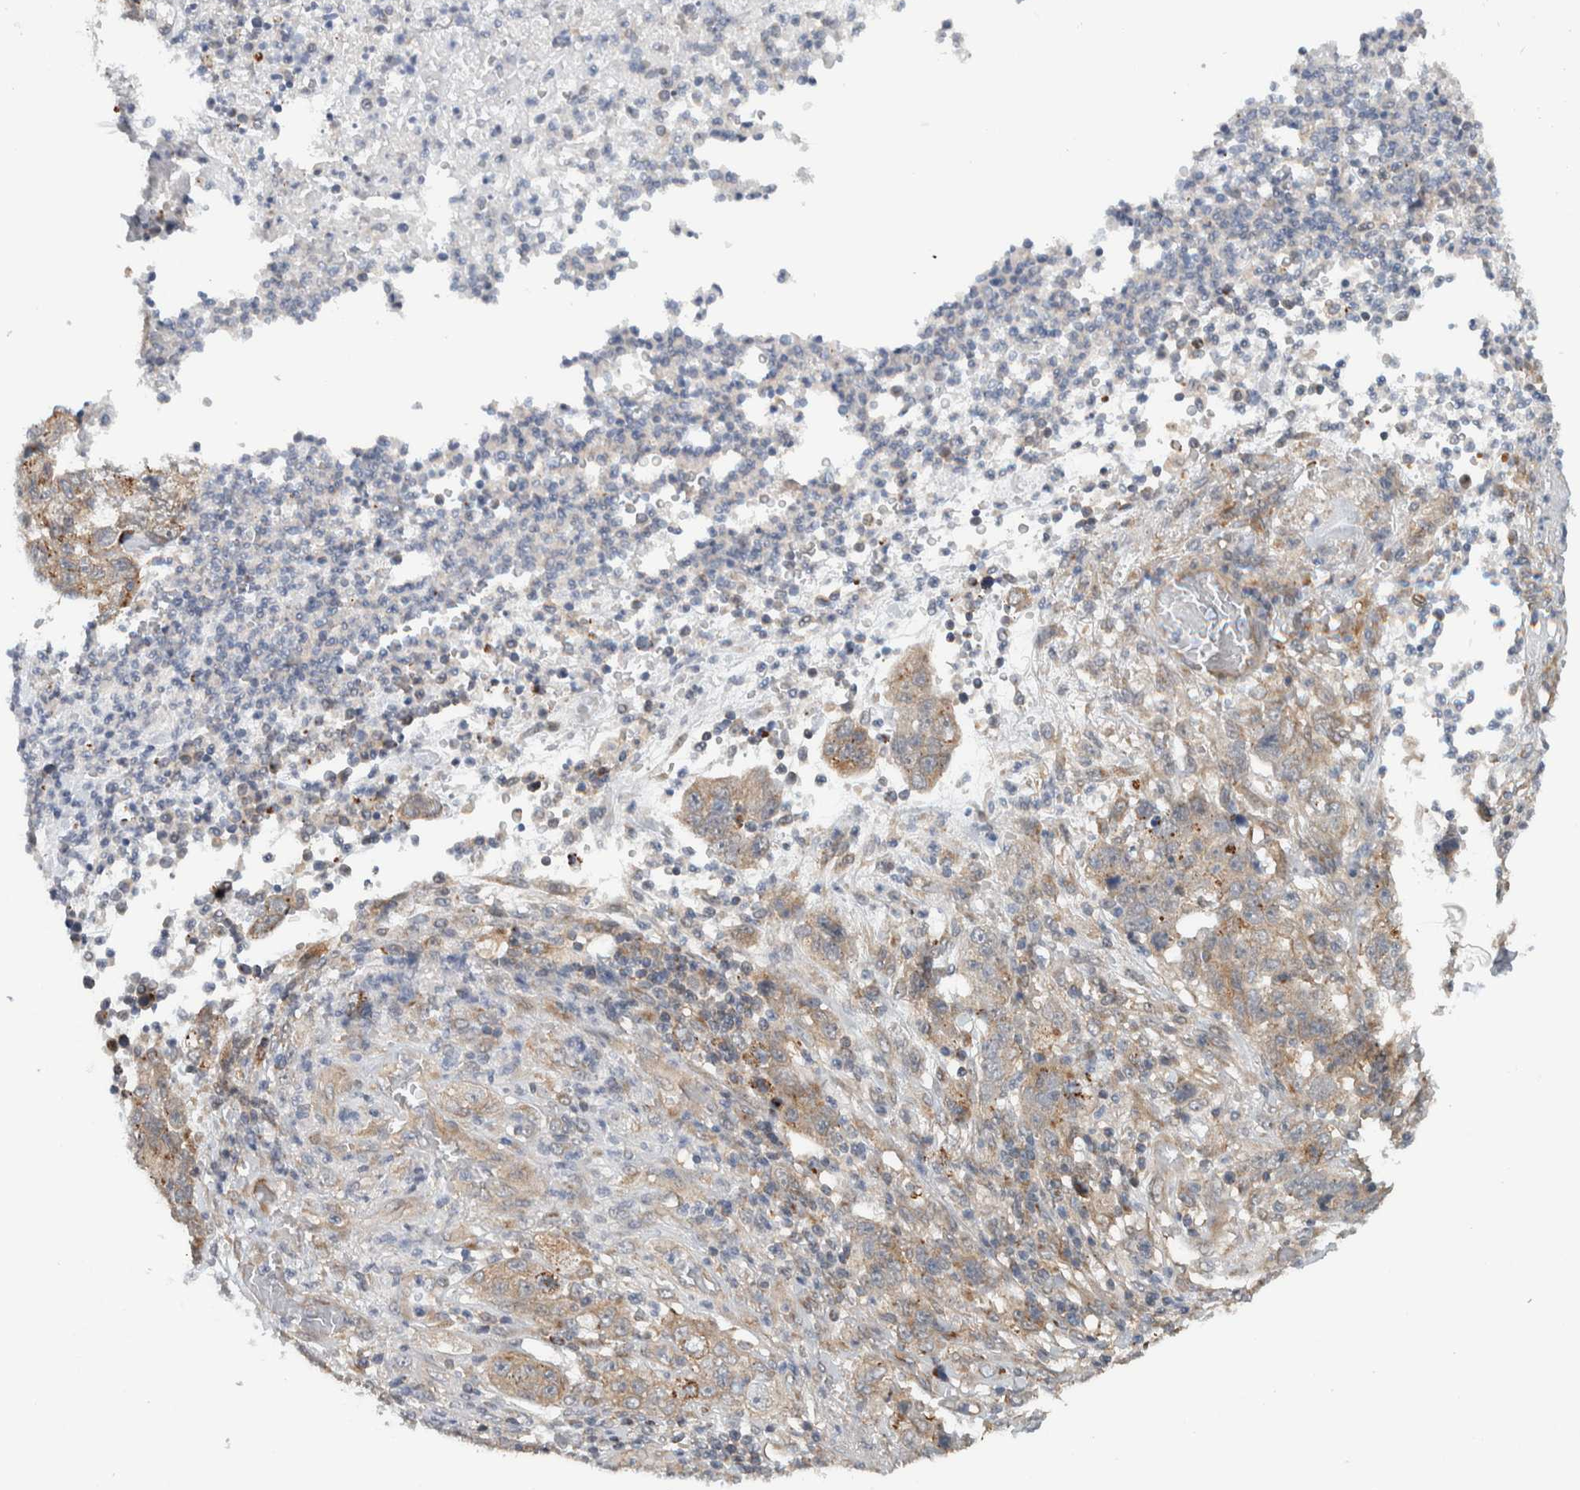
{"staining": {"intensity": "moderate", "quantity": ">75%", "location": "cytoplasmic/membranous"}, "tissue": "stomach cancer", "cell_type": "Tumor cells", "image_type": "cancer", "snomed": [{"axis": "morphology", "description": "Adenocarcinoma, NOS"}, {"axis": "topography", "description": "Stomach"}], "caption": "Approximately >75% of tumor cells in human stomach adenocarcinoma display moderate cytoplasmic/membranous protein staining as visualized by brown immunohistochemical staining.", "gene": "RERE", "patient": {"sex": "male", "age": 48}}